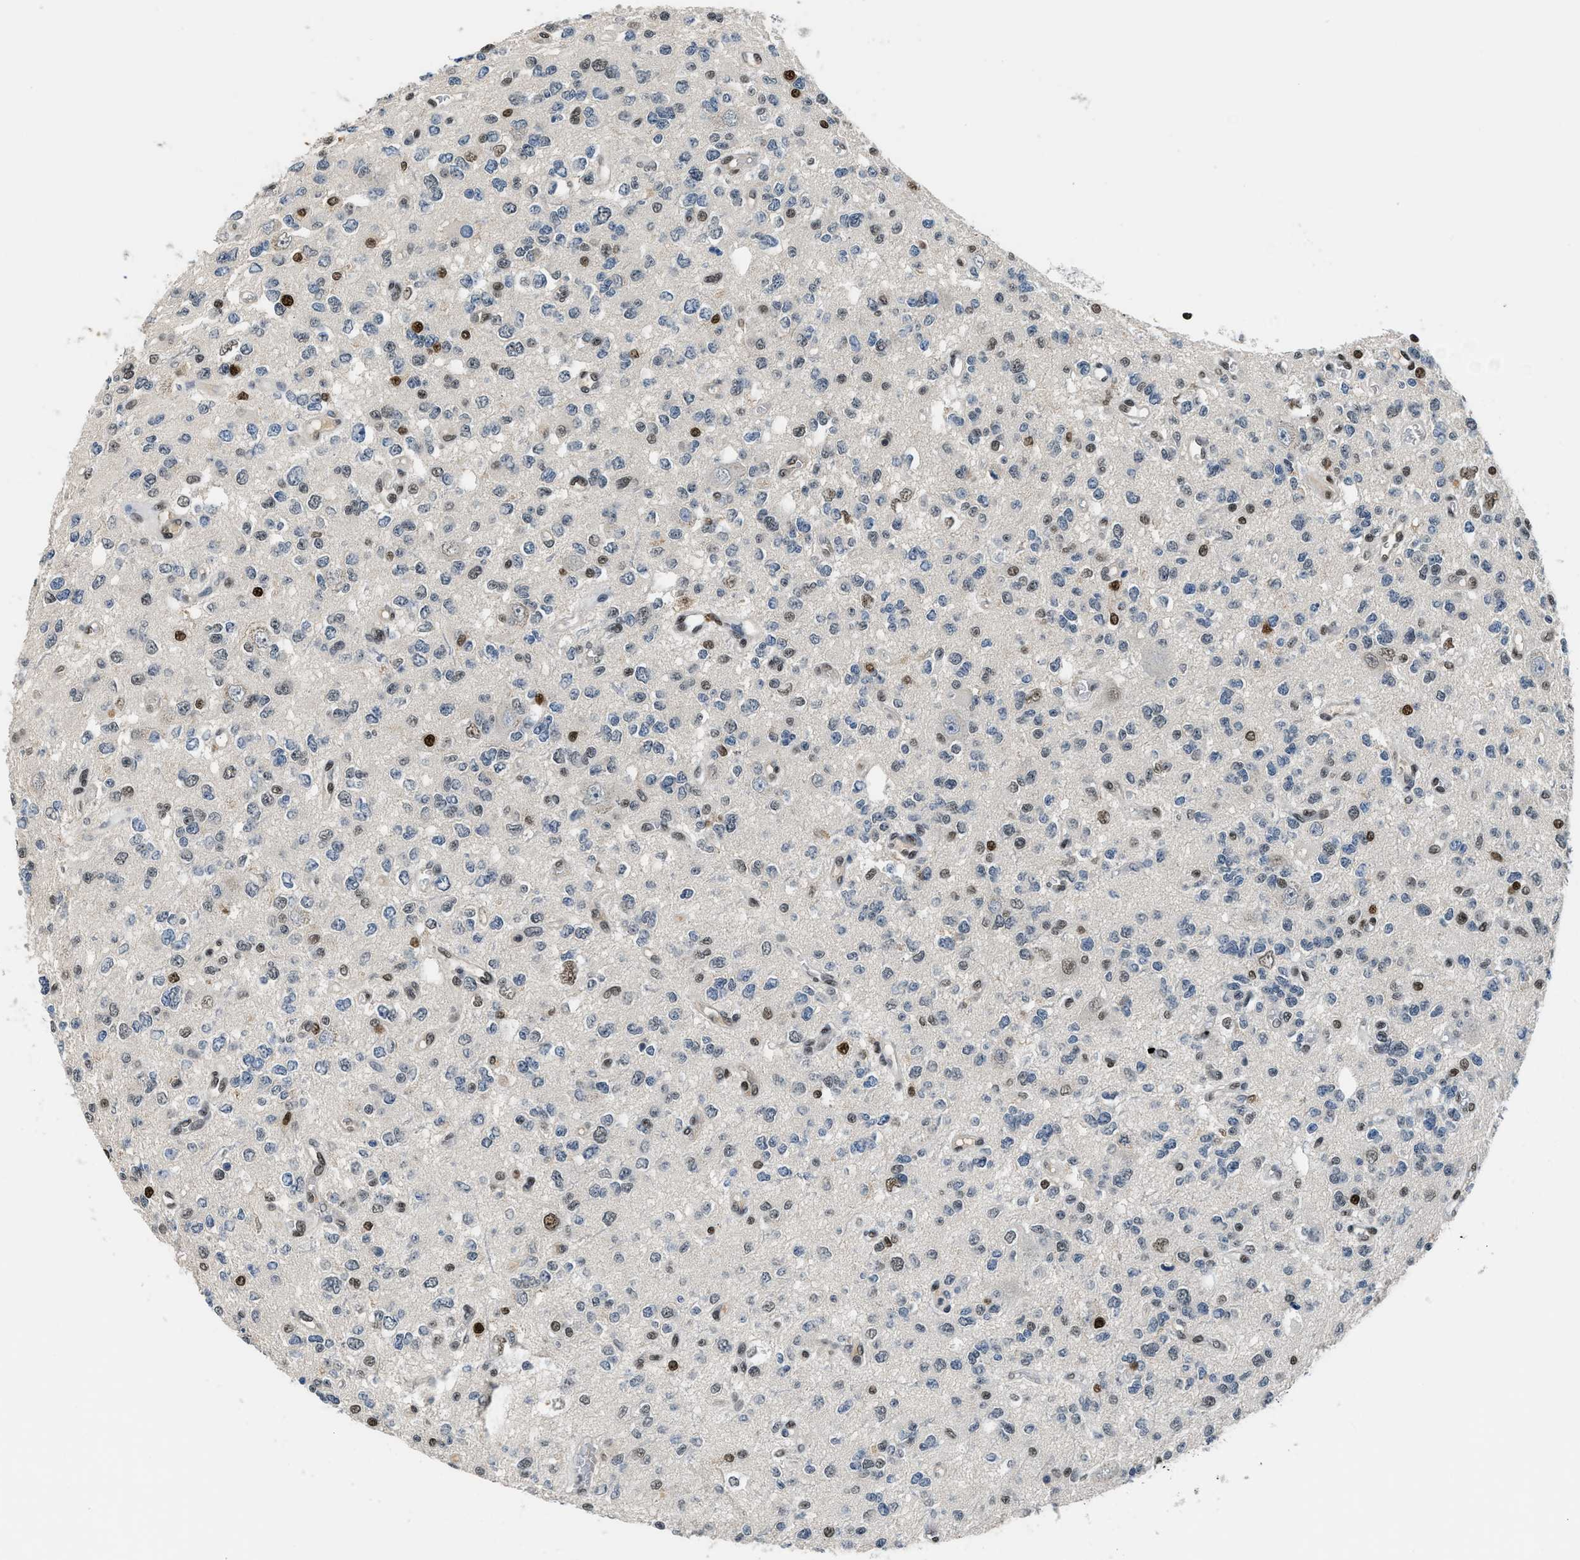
{"staining": {"intensity": "moderate", "quantity": "<25%", "location": "nuclear"}, "tissue": "glioma", "cell_type": "Tumor cells", "image_type": "cancer", "snomed": [{"axis": "morphology", "description": "Glioma, malignant, Low grade"}, {"axis": "topography", "description": "Brain"}], "caption": "Immunohistochemical staining of glioma reveals low levels of moderate nuclear expression in about <25% of tumor cells.", "gene": "ALX1", "patient": {"sex": "male", "age": 38}}